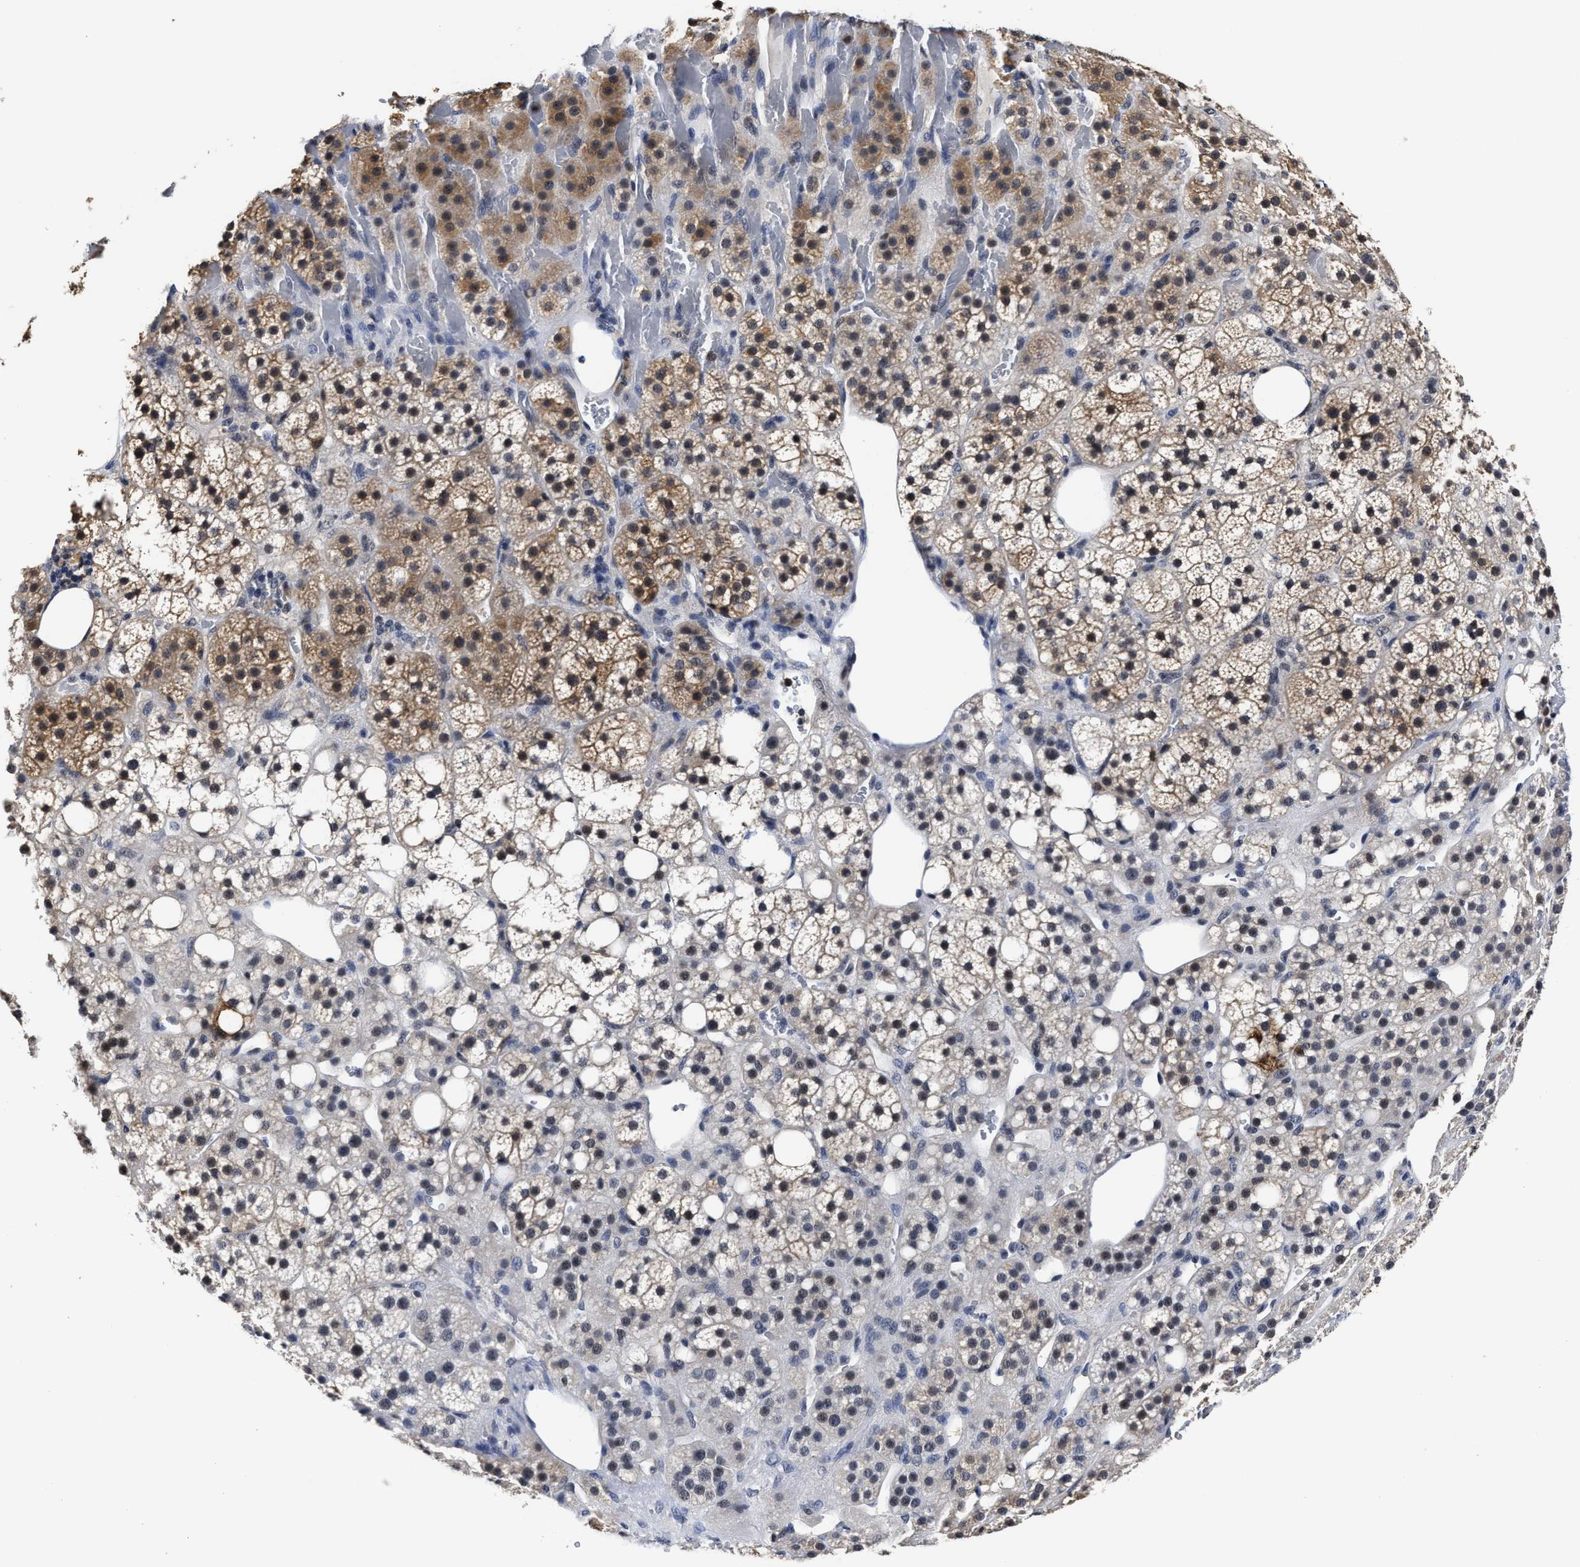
{"staining": {"intensity": "moderate", "quantity": "25%-75%", "location": "cytoplasmic/membranous,nuclear"}, "tissue": "adrenal gland", "cell_type": "Glandular cells", "image_type": "normal", "snomed": [{"axis": "morphology", "description": "Normal tissue, NOS"}, {"axis": "topography", "description": "Adrenal gland"}], "caption": "Adrenal gland stained with IHC shows moderate cytoplasmic/membranous,nuclear staining in about 25%-75% of glandular cells. Ihc stains the protein of interest in brown and the nuclei are stained blue.", "gene": "PRPF4B", "patient": {"sex": "female", "age": 59}}